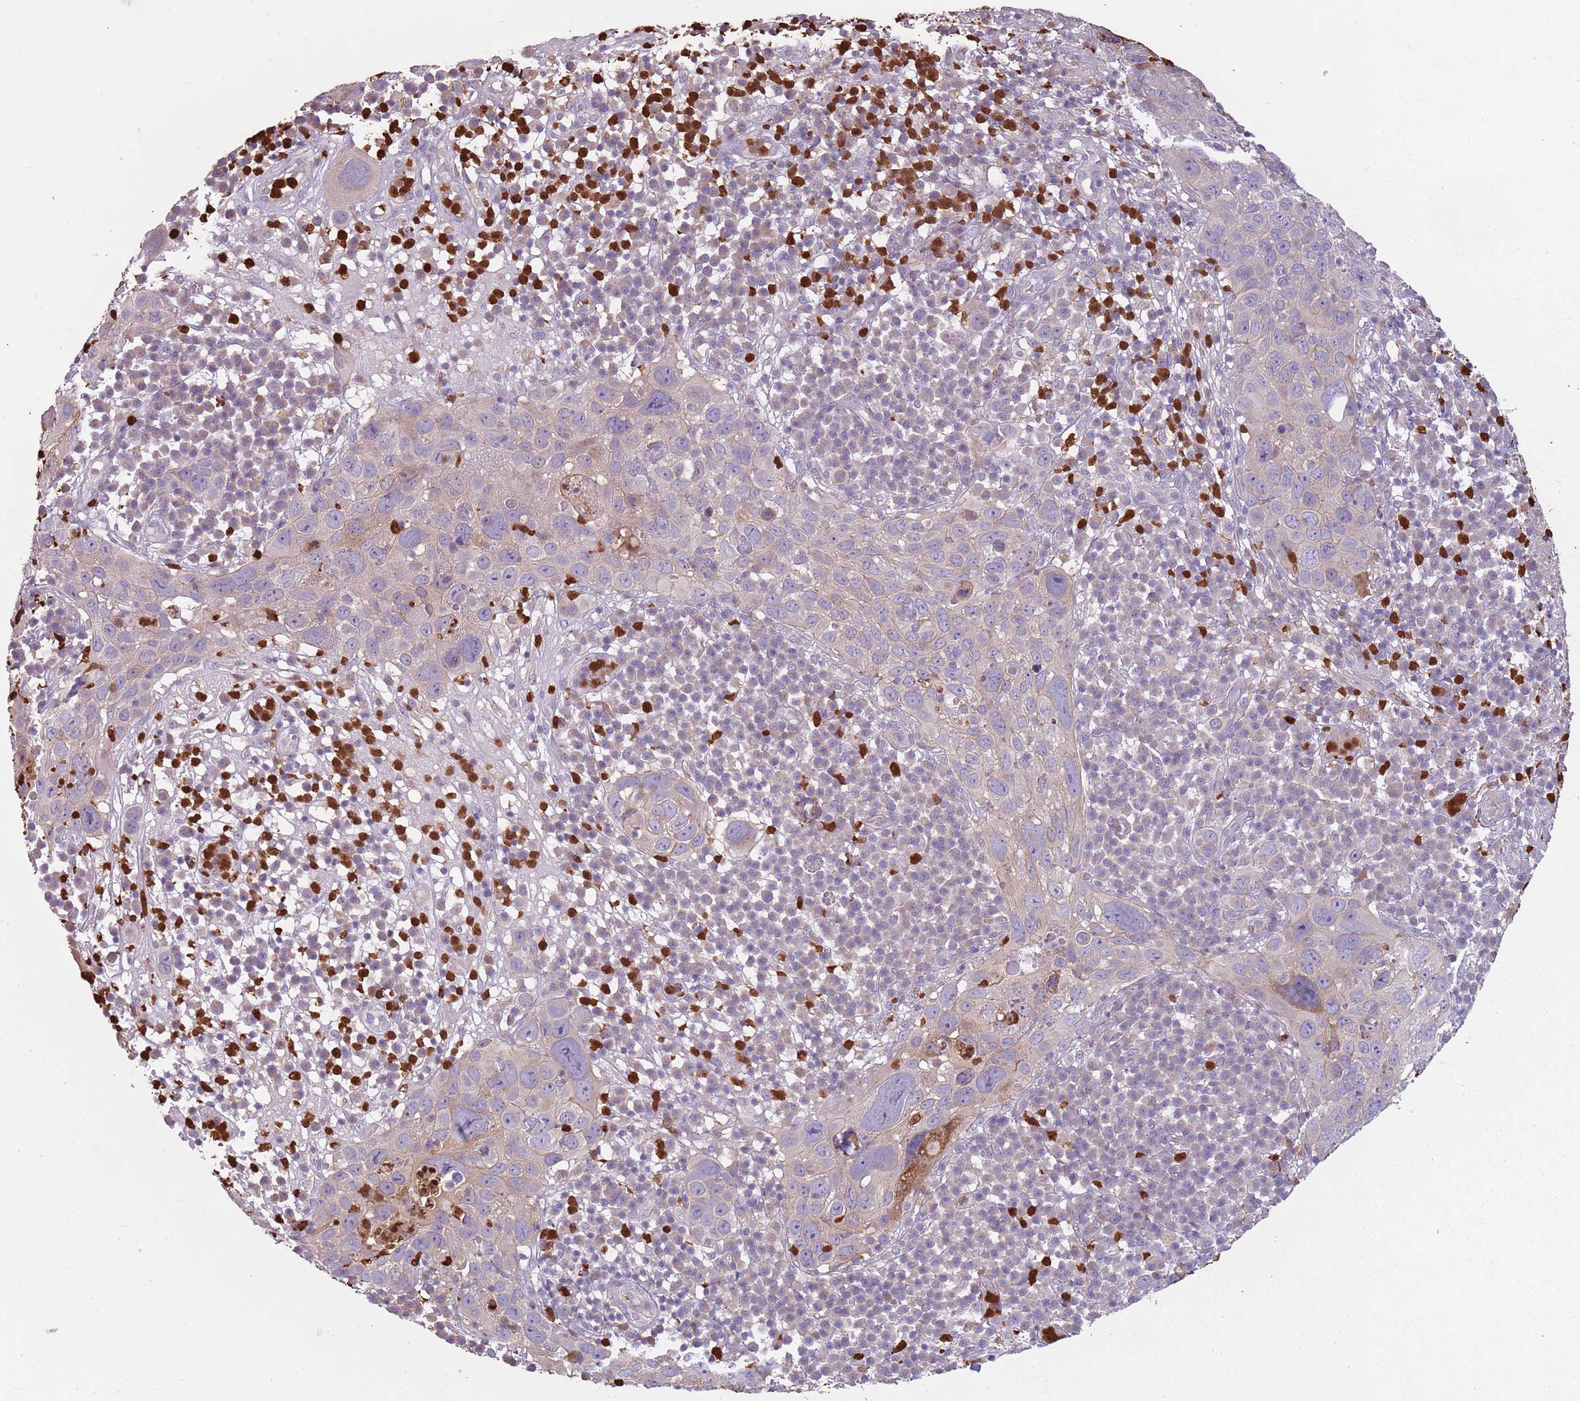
{"staining": {"intensity": "negative", "quantity": "none", "location": "none"}, "tissue": "skin cancer", "cell_type": "Tumor cells", "image_type": "cancer", "snomed": [{"axis": "morphology", "description": "Squamous cell carcinoma in situ, NOS"}, {"axis": "morphology", "description": "Squamous cell carcinoma, NOS"}, {"axis": "topography", "description": "Skin"}], "caption": "Skin cancer (squamous cell carcinoma in situ) was stained to show a protein in brown. There is no significant expression in tumor cells. (DAB immunohistochemistry (IHC), high magnification).", "gene": "SPAG4", "patient": {"sex": "male", "age": 93}}